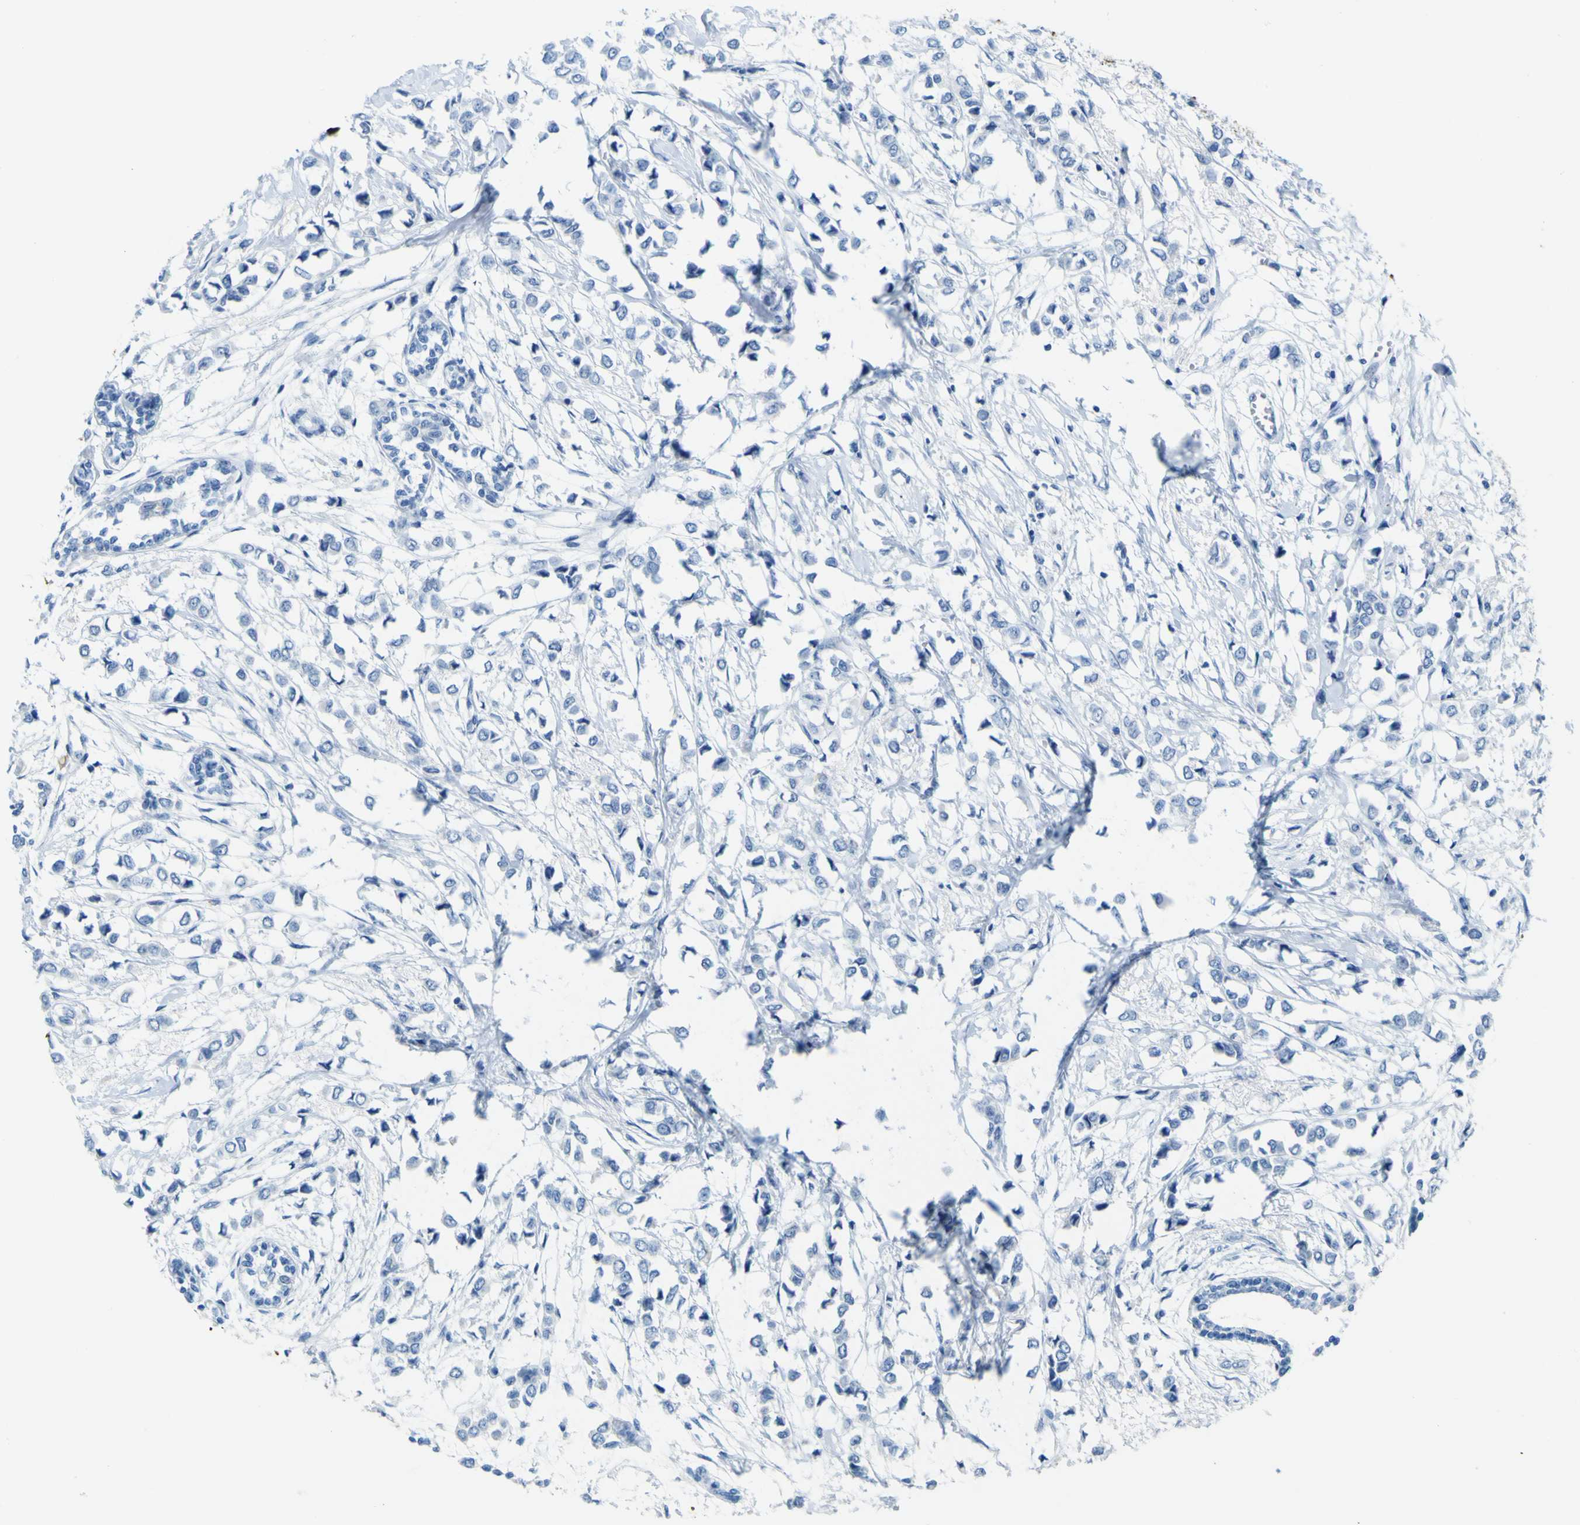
{"staining": {"intensity": "negative", "quantity": "none", "location": "none"}, "tissue": "breast cancer", "cell_type": "Tumor cells", "image_type": "cancer", "snomed": [{"axis": "morphology", "description": "Lobular carcinoma"}, {"axis": "topography", "description": "Breast"}], "caption": "A high-resolution image shows immunohistochemistry staining of breast cancer (lobular carcinoma), which shows no significant positivity in tumor cells.", "gene": "ACSL1", "patient": {"sex": "female", "age": 51}}